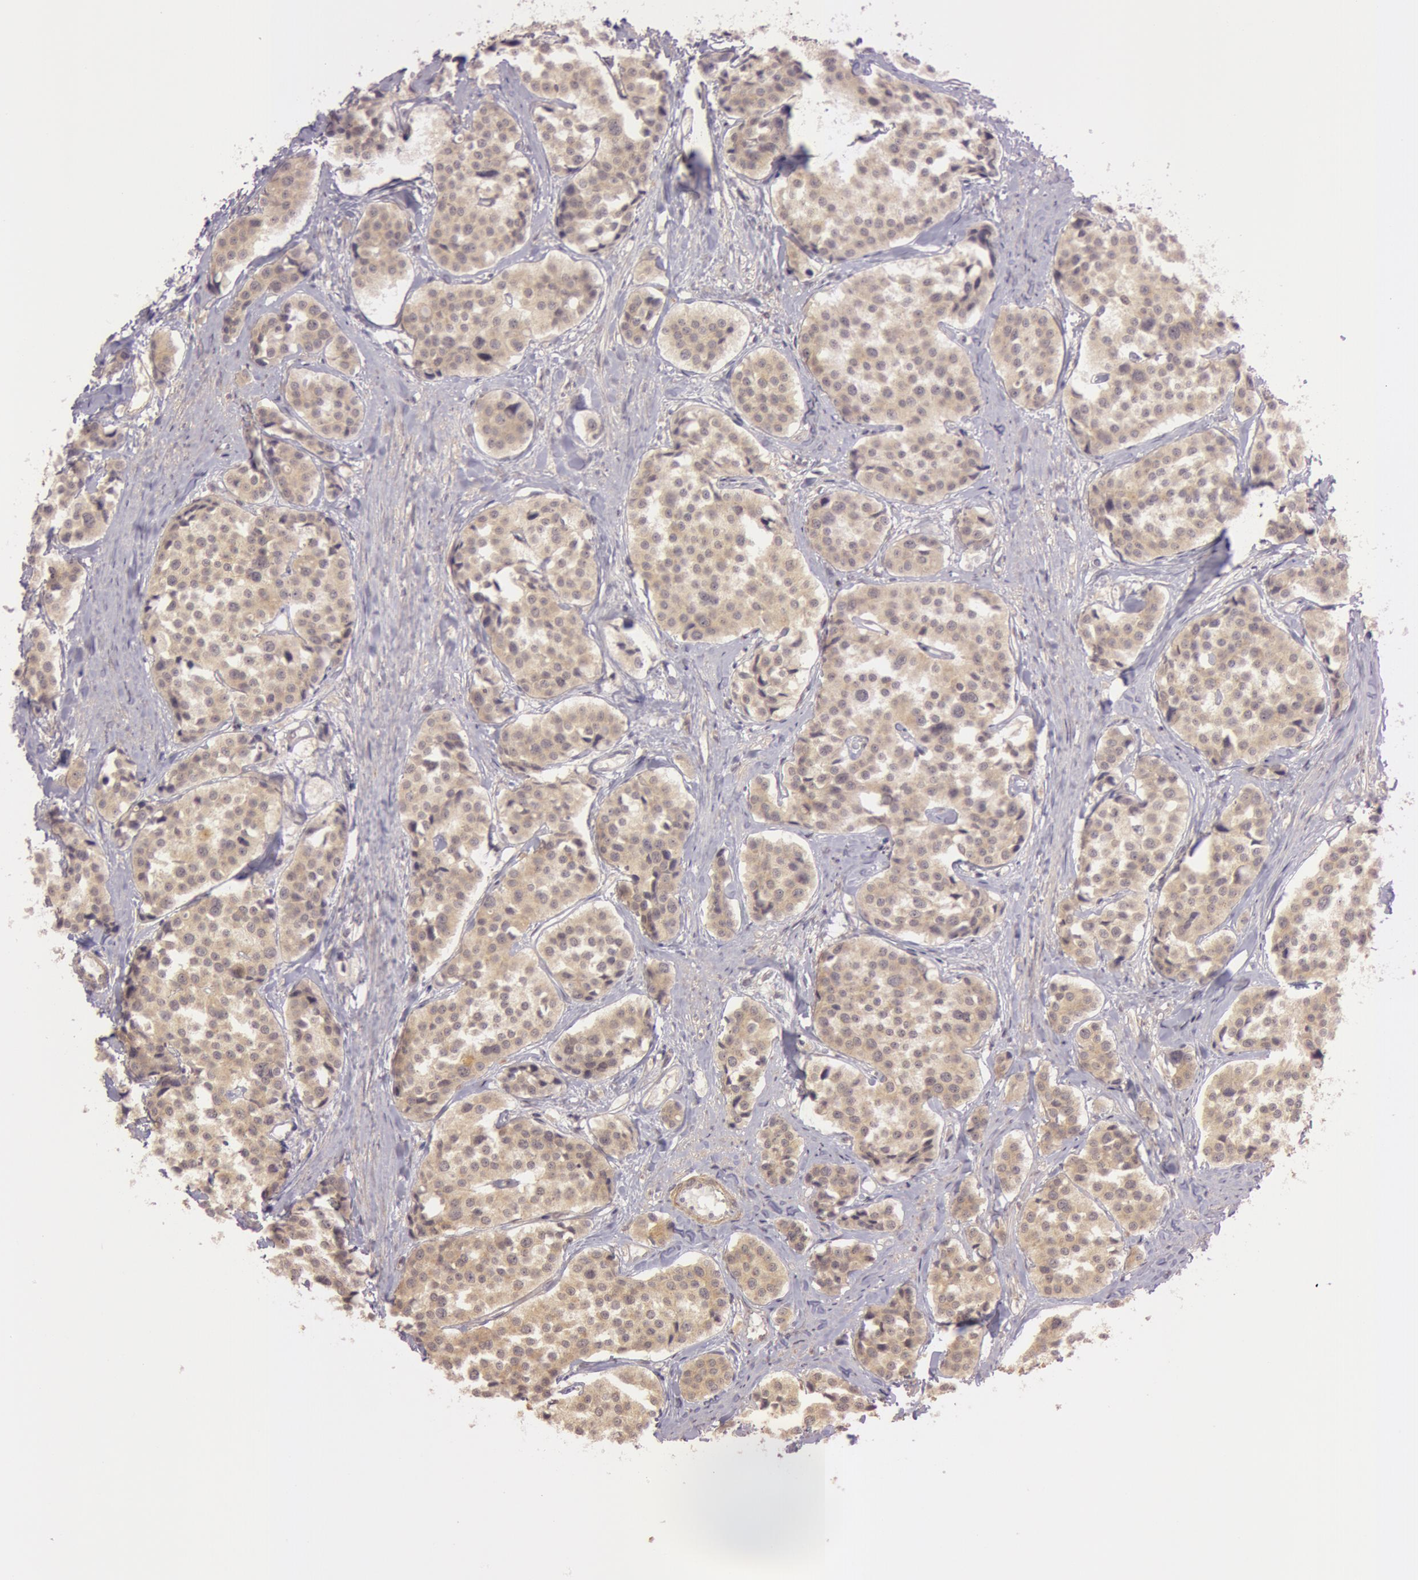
{"staining": {"intensity": "moderate", "quantity": ">75%", "location": "cytoplasmic/membranous"}, "tissue": "carcinoid", "cell_type": "Tumor cells", "image_type": "cancer", "snomed": [{"axis": "morphology", "description": "Carcinoid, malignant, NOS"}, {"axis": "topography", "description": "Small intestine"}], "caption": "Malignant carcinoid tissue exhibits moderate cytoplasmic/membranous expression in approximately >75% of tumor cells Immunohistochemistry stains the protein in brown and the nuclei are stained blue.", "gene": "ATG2B", "patient": {"sex": "male", "age": 60}}